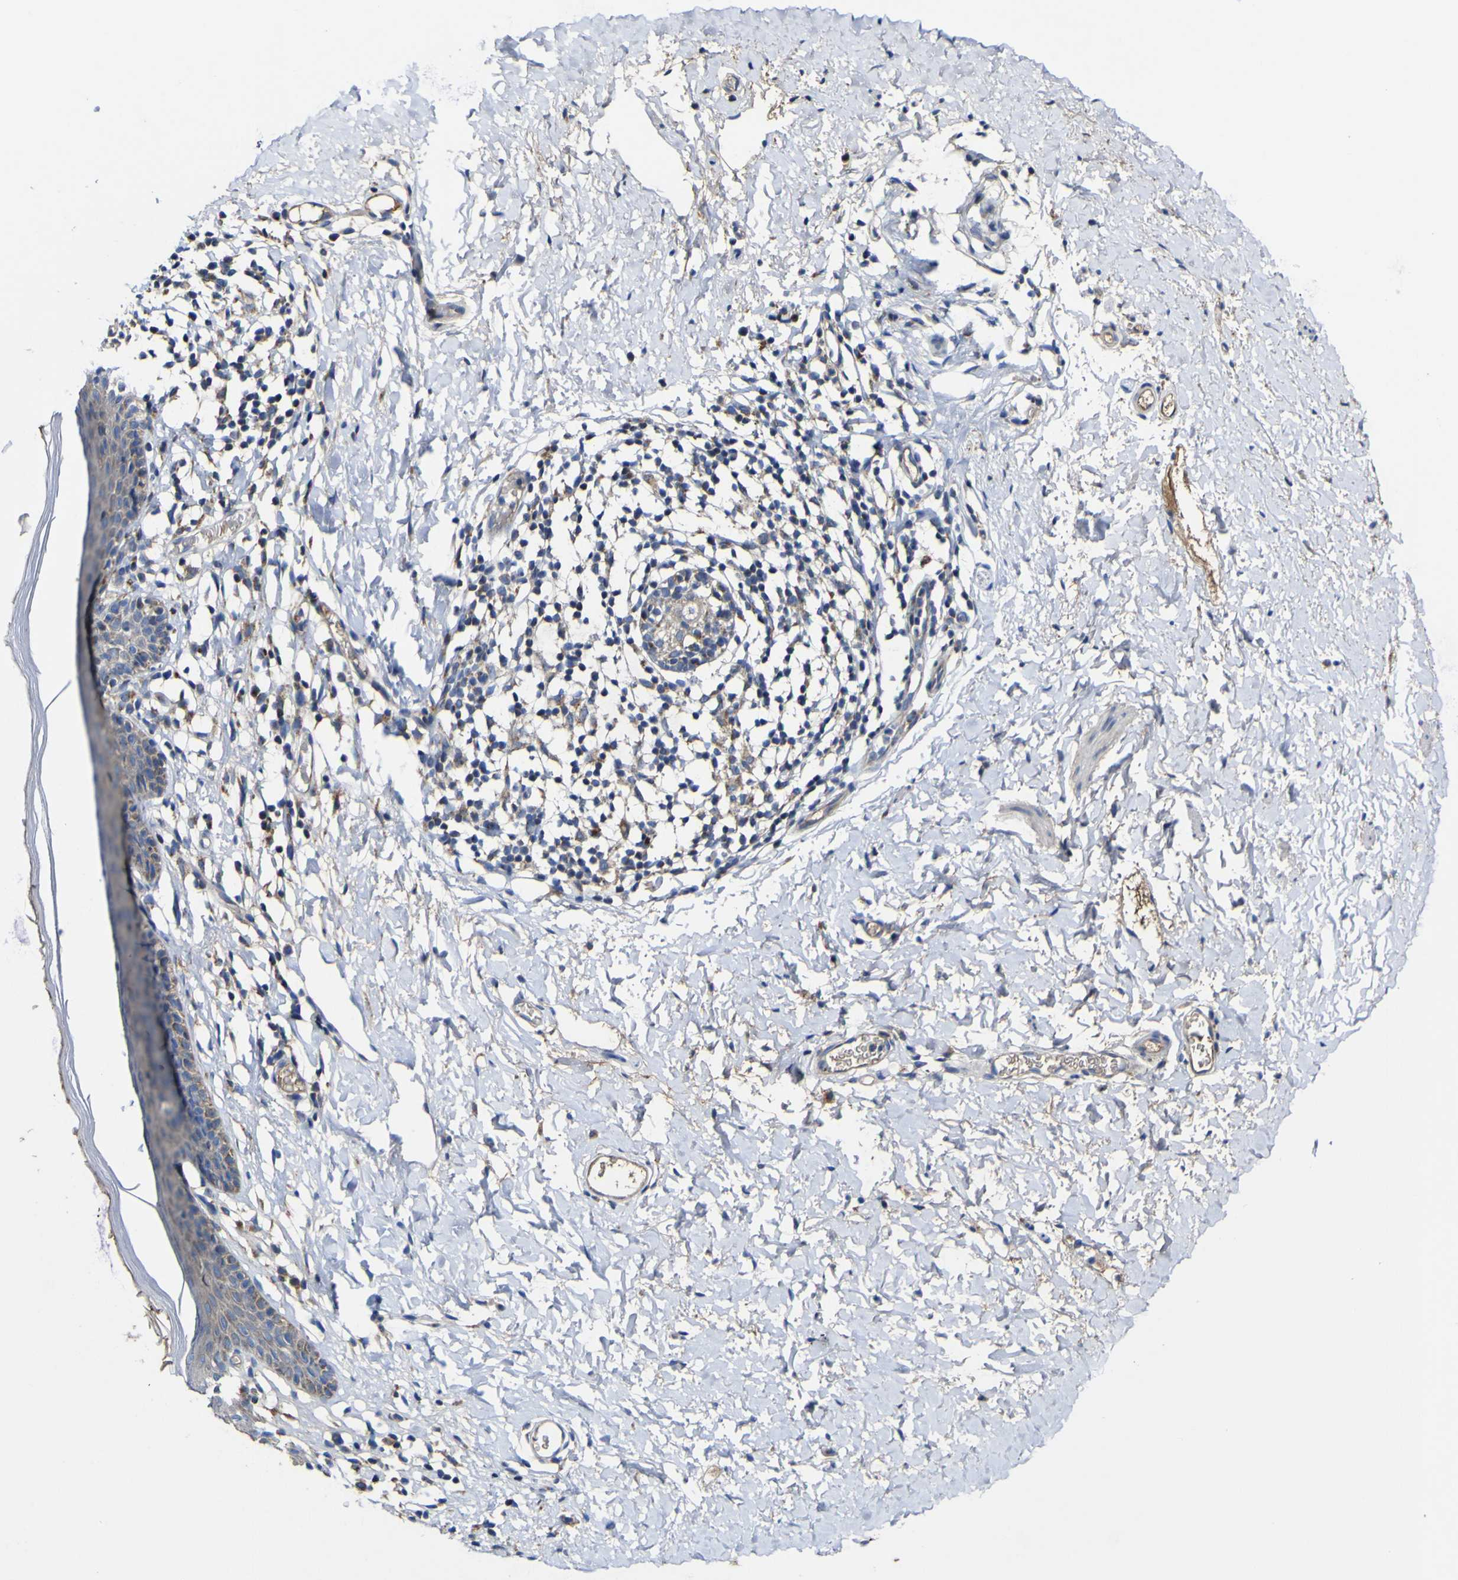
{"staining": {"intensity": "moderate", "quantity": "25%-75%", "location": "cytoplasmic/membranous"}, "tissue": "skin", "cell_type": "Epidermal cells", "image_type": "normal", "snomed": [{"axis": "morphology", "description": "Normal tissue, NOS"}, {"axis": "topography", "description": "Adipose tissue"}, {"axis": "topography", "description": "Vascular tissue"}, {"axis": "topography", "description": "Anal"}, {"axis": "topography", "description": "Peripheral nerve tissue"}], "caption": "This micrograph displays immunohistochemistry (IHC) staining of normal human skin, with medium moderate cytoplasmic/membranous expression in about 25%-75% of epidermal cells.", "gene": "CCDC90B", "patient": {"sex": "female", "age": 54}}